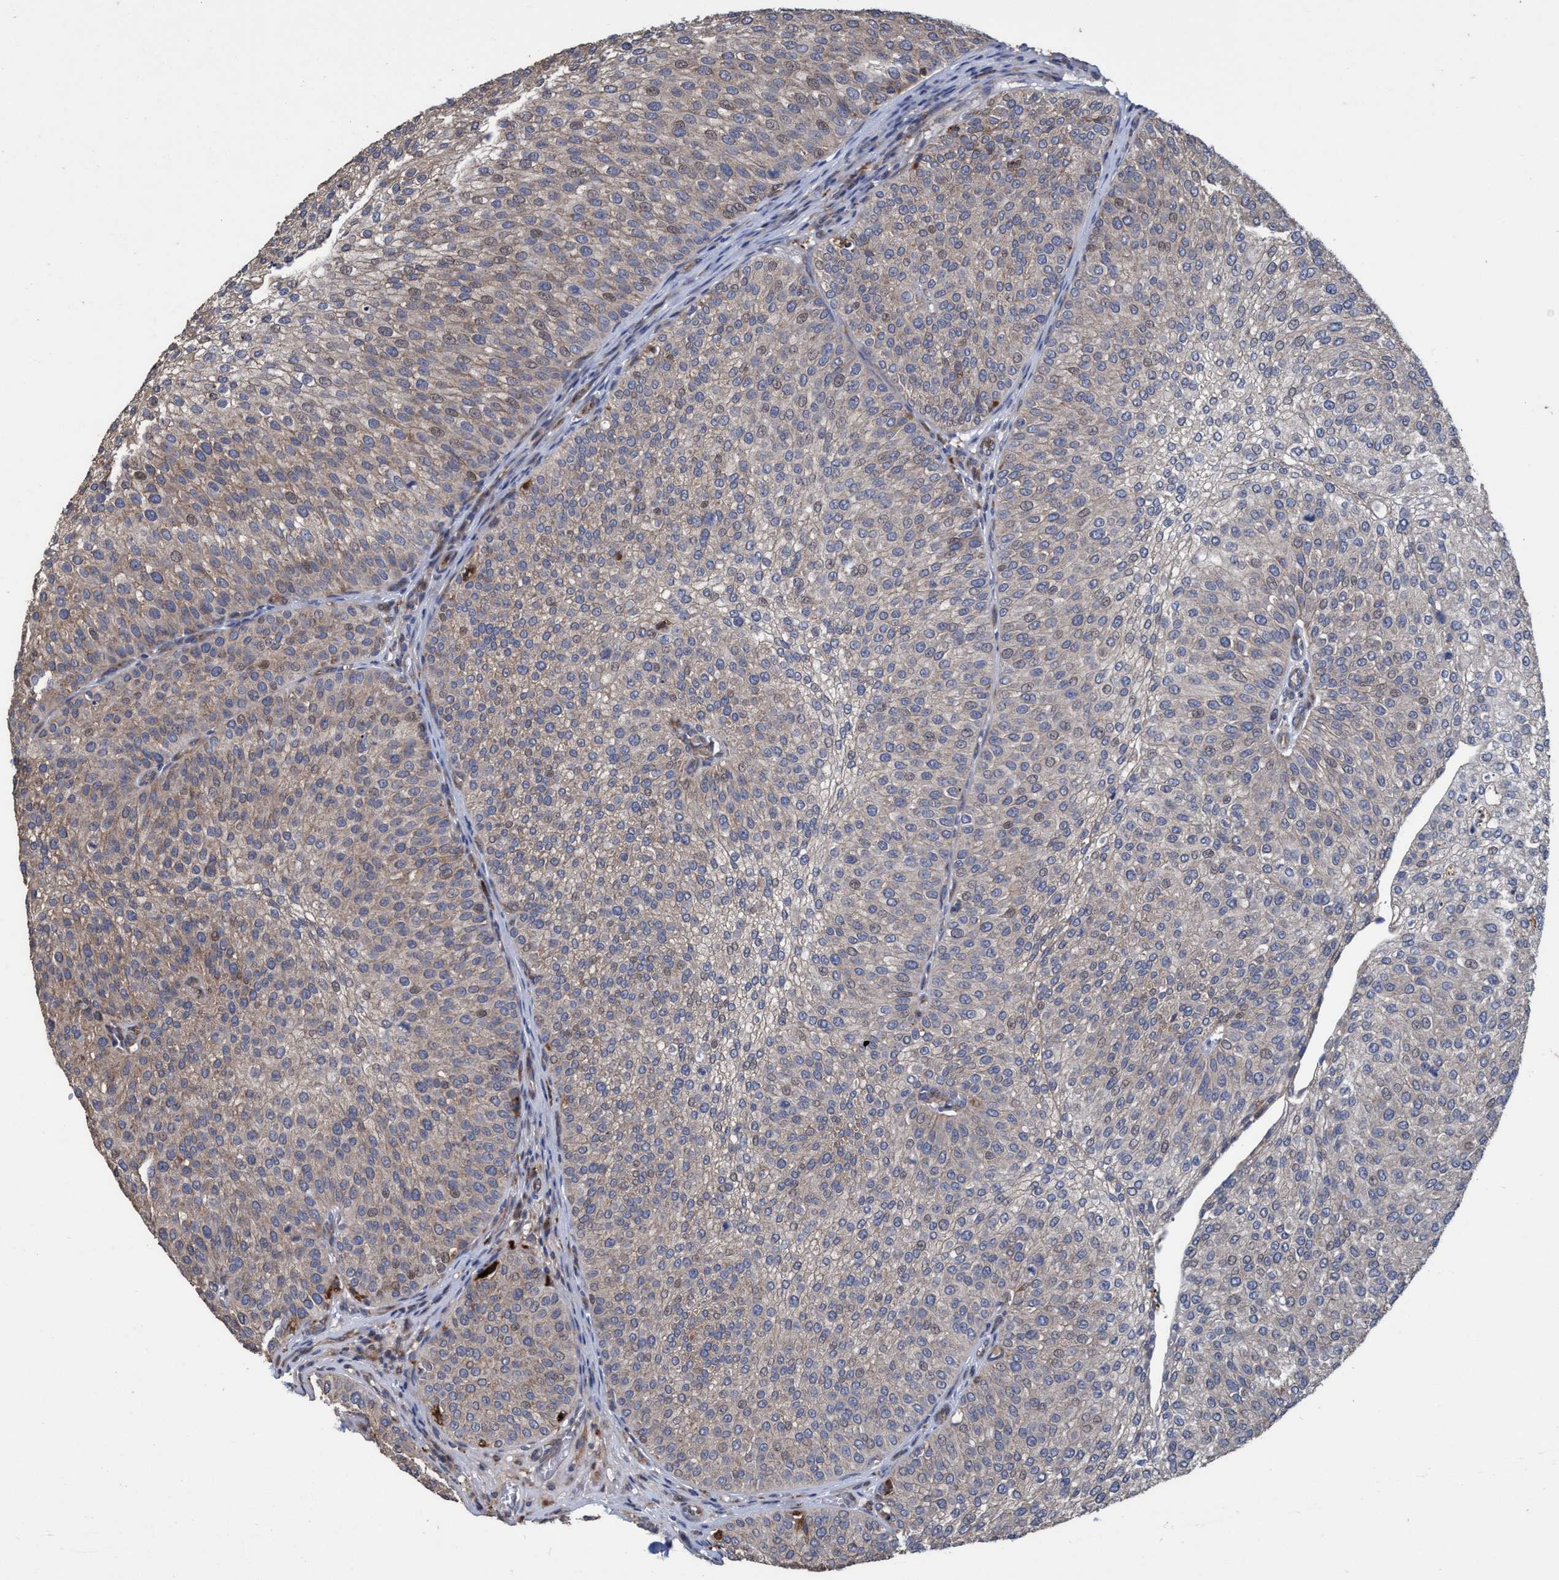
{"staining": {"intensity": "weak", "quantity": "<25%", "location": "cytoplasmic/membranous"}, "tissue": "urothelial cancer", "cell_type": "Tumor cells", "image_type": "cancer", "snomed": [{"axis": "morphology", "description": "Urothelial carcinoma, Low grade"}, {"axis": "topography", "description": "Smooth muscle"}, {"axis": "topography", "description": "Urinary bladder"}], "caption": "A high-resolution histopathology image shows immunohistochemistry (IHC) staining of urothelial cancer, which reveals no significant staining in tumor cells.", "gene": "BBS9", "patient": {"sex": "male", "age": 60}}